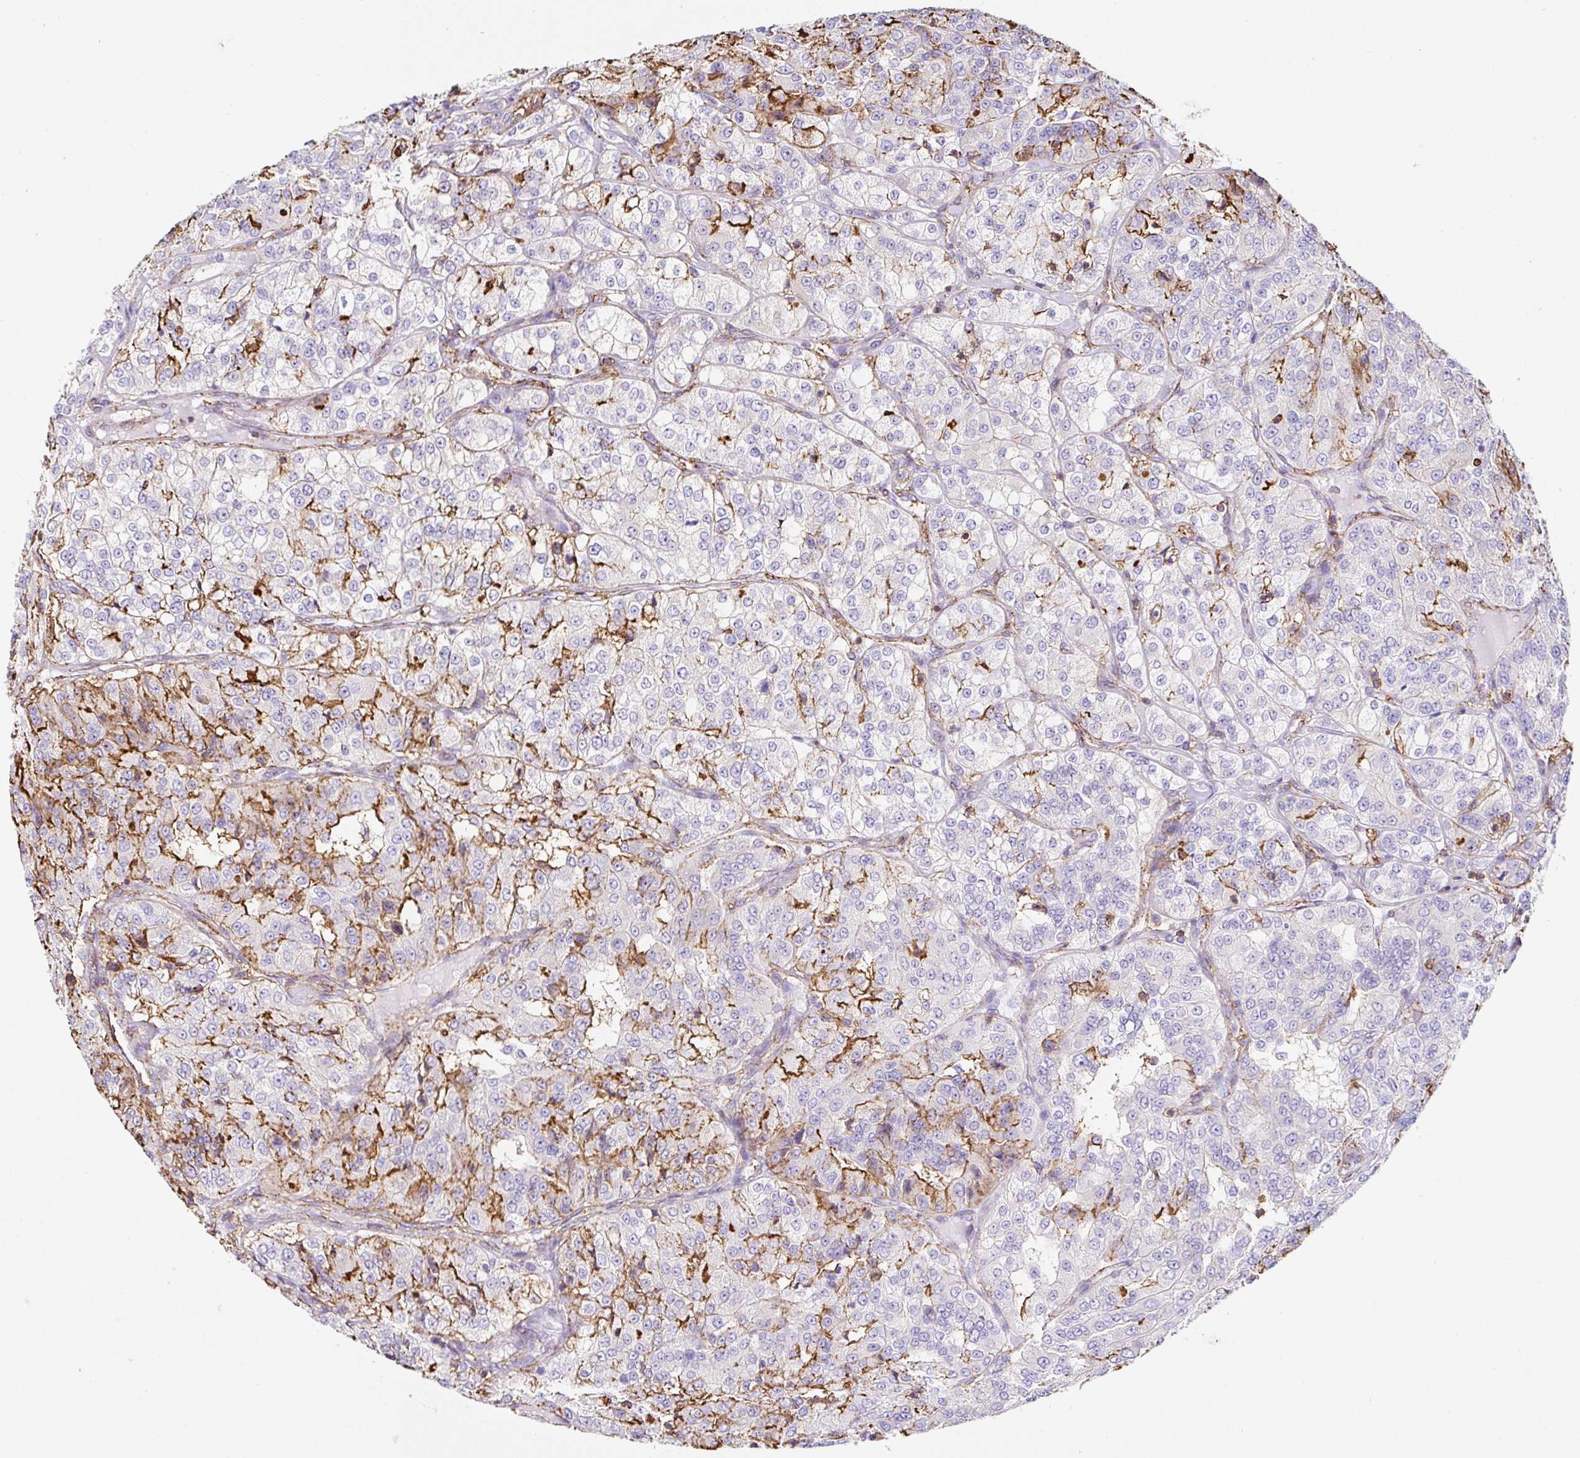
{"staining": {"intensity": "strong", "quantity": "<25%", "location": "cytoplasmic/membranous"}, "tissue": "renal cancer", "cell_type": "Tumor cells", "image_type": "cancer", "snomed": [{"axis": "morphology", "description": "Adenocarcinoma, NOS"}, {"axis": "topography", "description": "Kidney"}], "caption": "Human renal cancer stained with a brown dye shows strong cytoplasmic/membranous positive staining in about <25% of tumor cells.", "gene": "MTTP", "patient": {"sex": "female", "age": 63}}